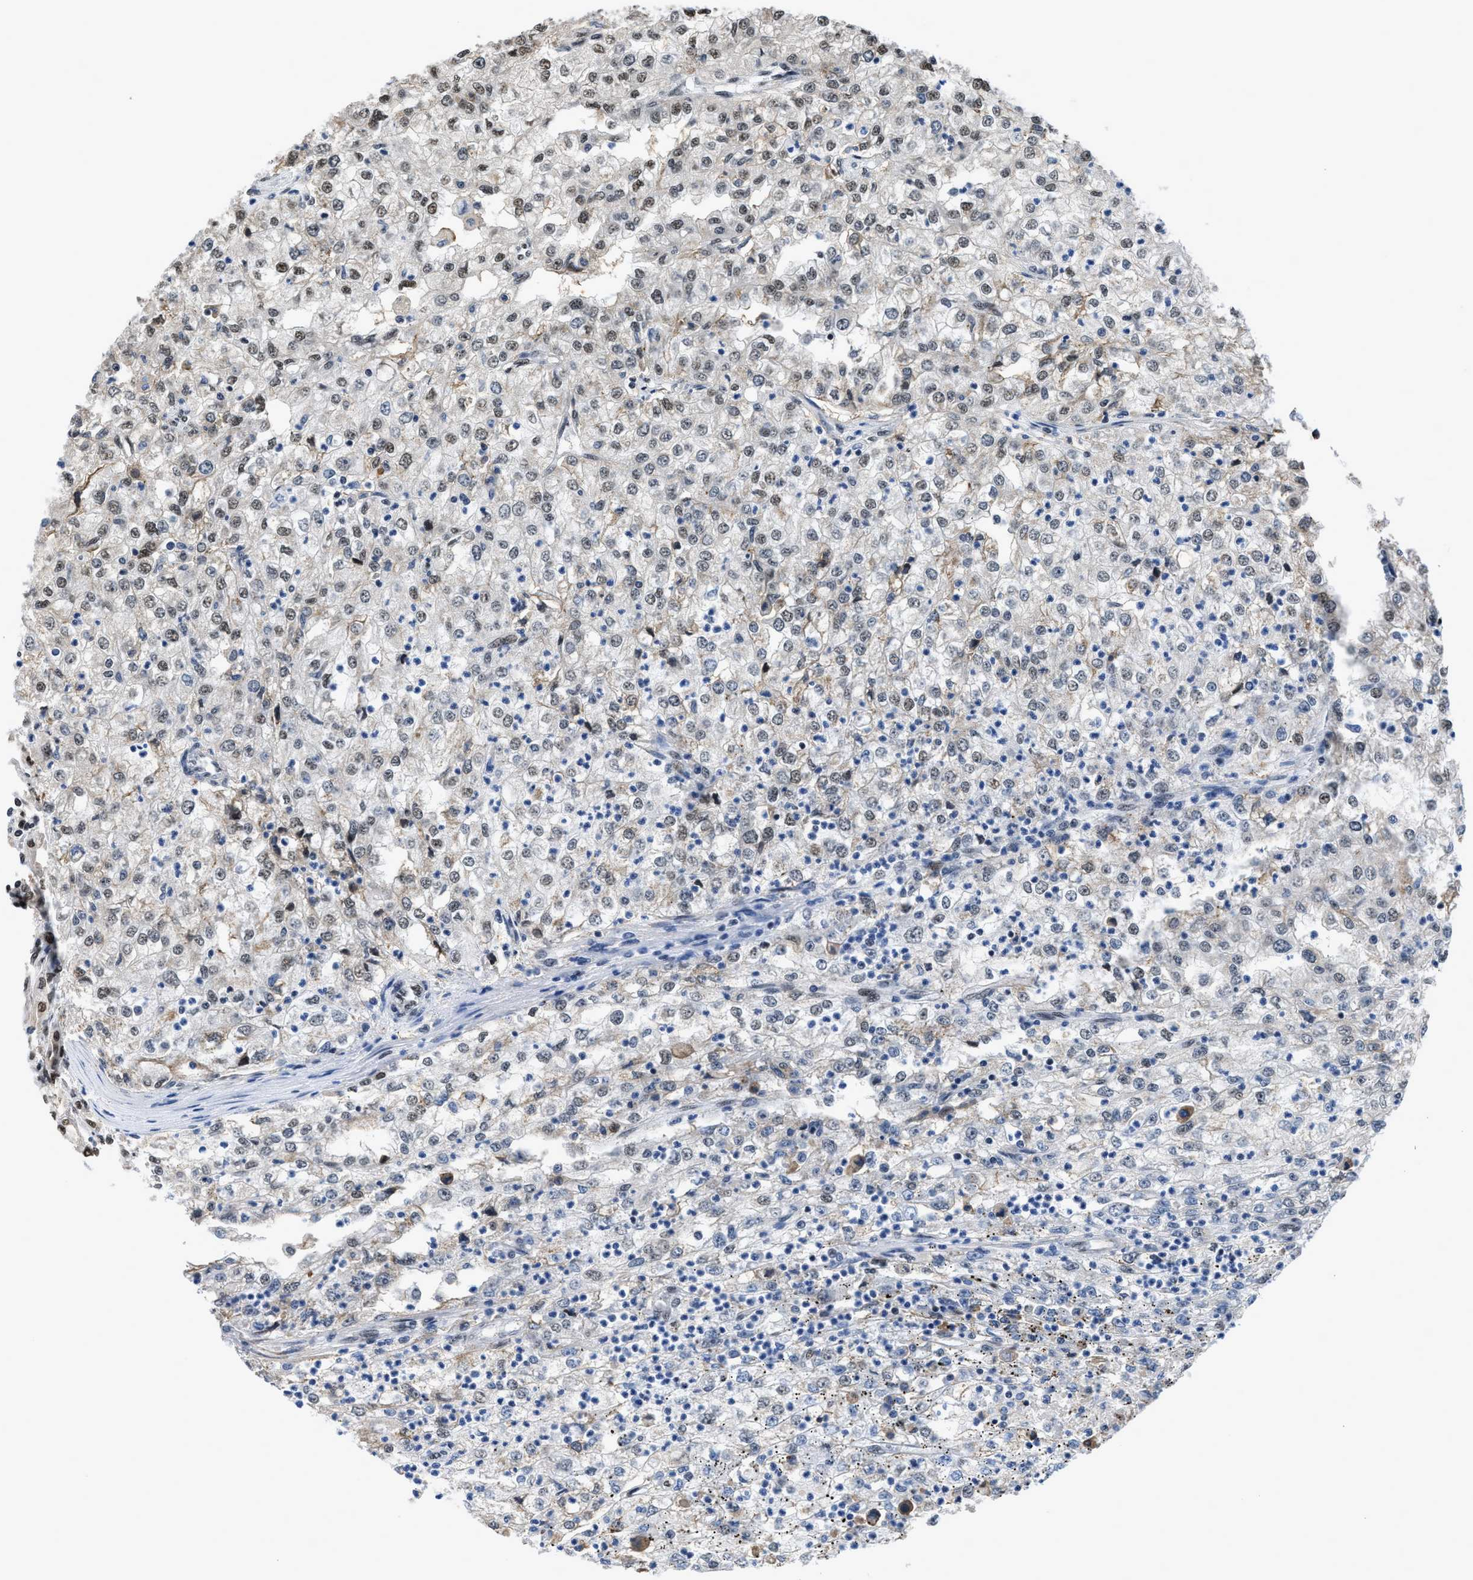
{"staining": {"intensity": "moderate", "quantity": "<25%", "location": "nuclear"}, "tissue": "renal cancer", "cell_type": "Tumor cells", "image_type": "cancer", "snomed": [{"axis": "morphology", "description": "Adenocarcinoma, NOS"}, {"axis": "topography", "description": "Kidney"}], "caption": "IHC (DAB (3,3'-diaminobenzidine)) staining of human adenocarcinoma (renal) shows moderate nuclear protein positivity in approximately <25% of tumor cells.", "gene": "HNRNPH2", "patient": {"sex": "female", "age": 54}}